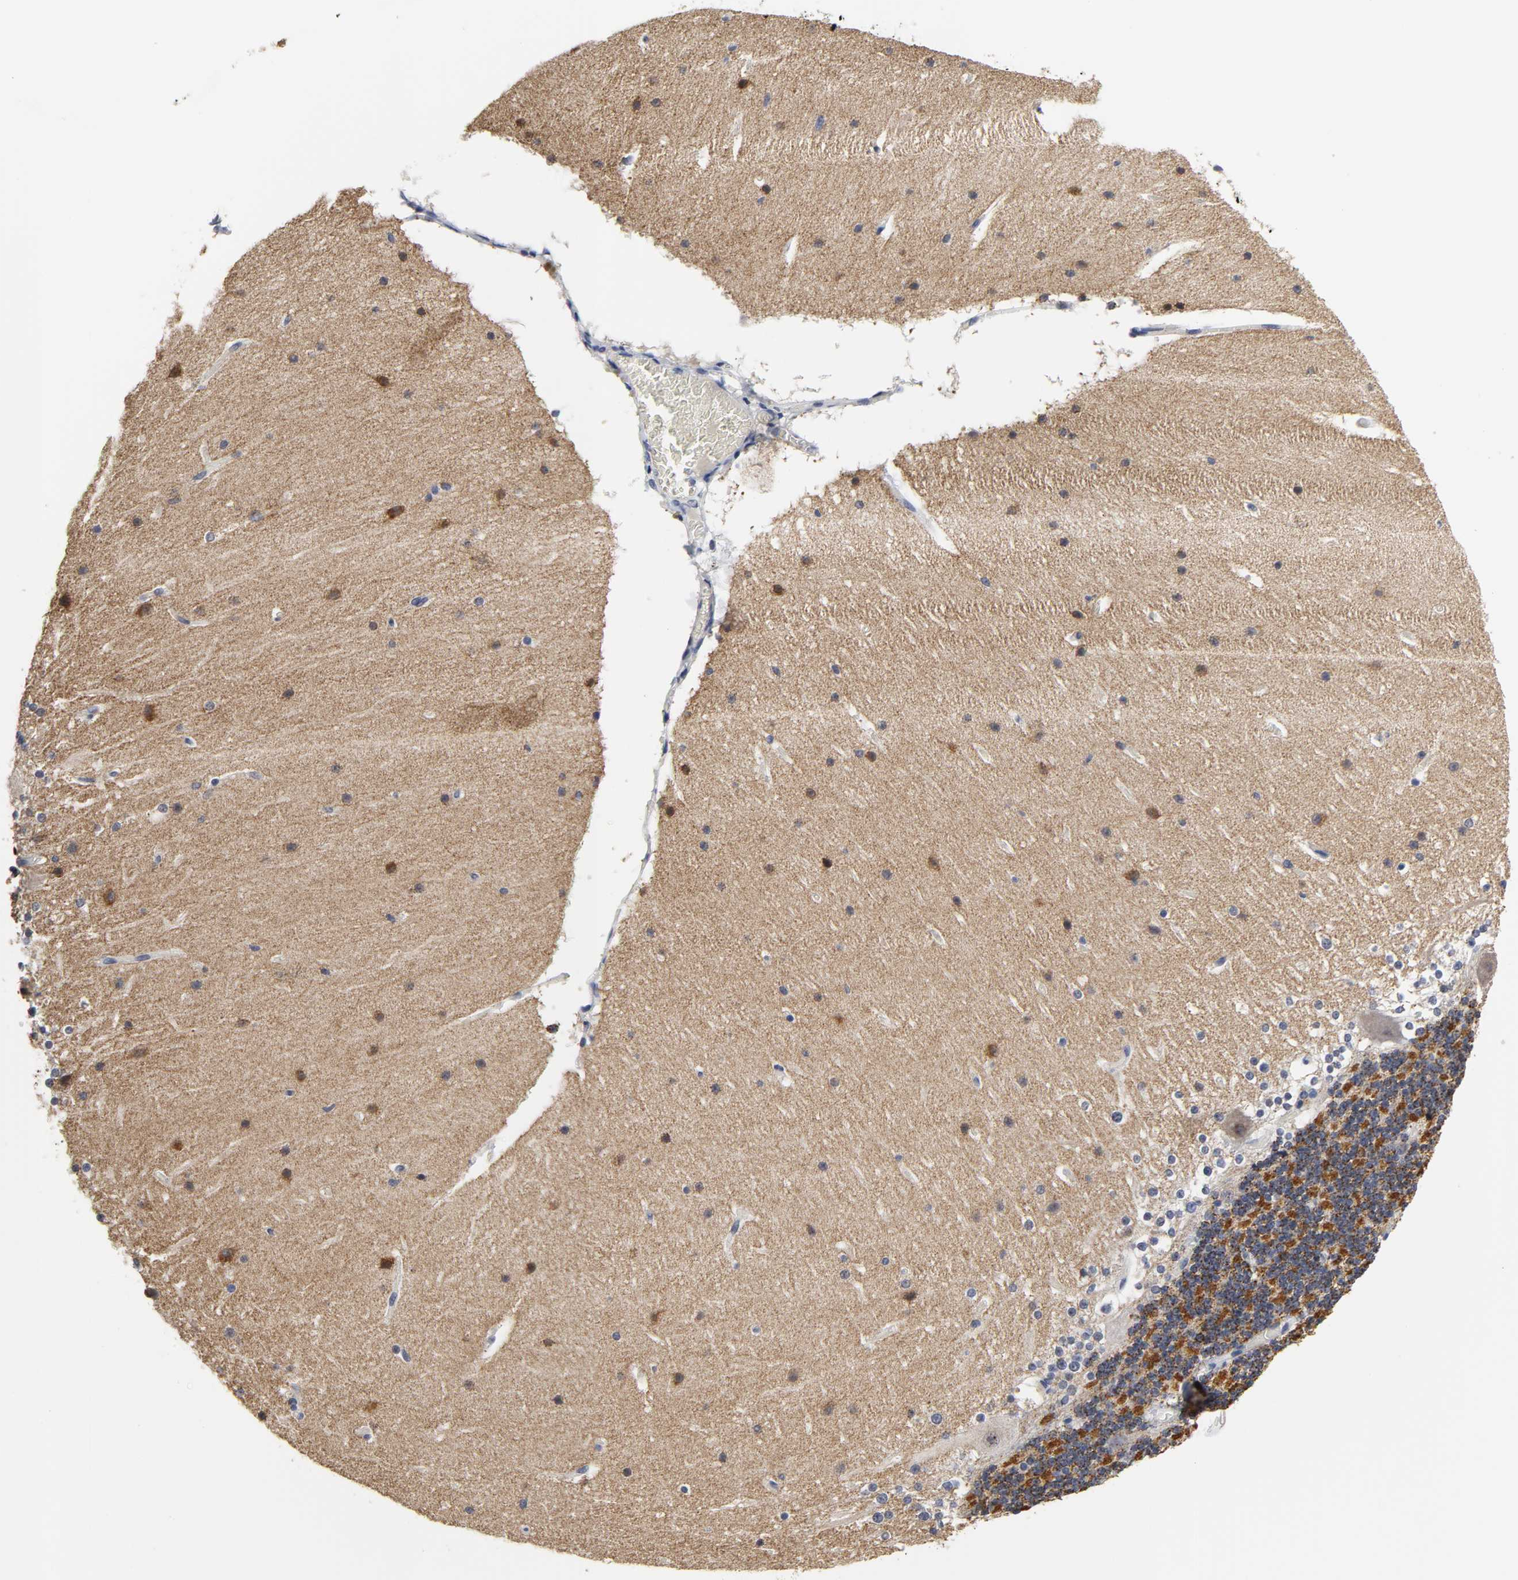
{"staining": {"intensity": "strong", "quantity": "25%-75%", "location": "nuclear"}, "tissue": "cerebellum", "cell_type": "Cells in granular layer", "image_type": "normal", "snomed": [{"axis": "morphology", "description": "Normal tissue, NOS"}, {"axis": "topography", "description": "Cerebellum"}], "caption": "Strong nuclear expression is identified in approximately 25%-75% of cells in granular layer in benign cerebellum.", "gene": "GRHL2", "patient": {"sex": "female", "age": 19}}